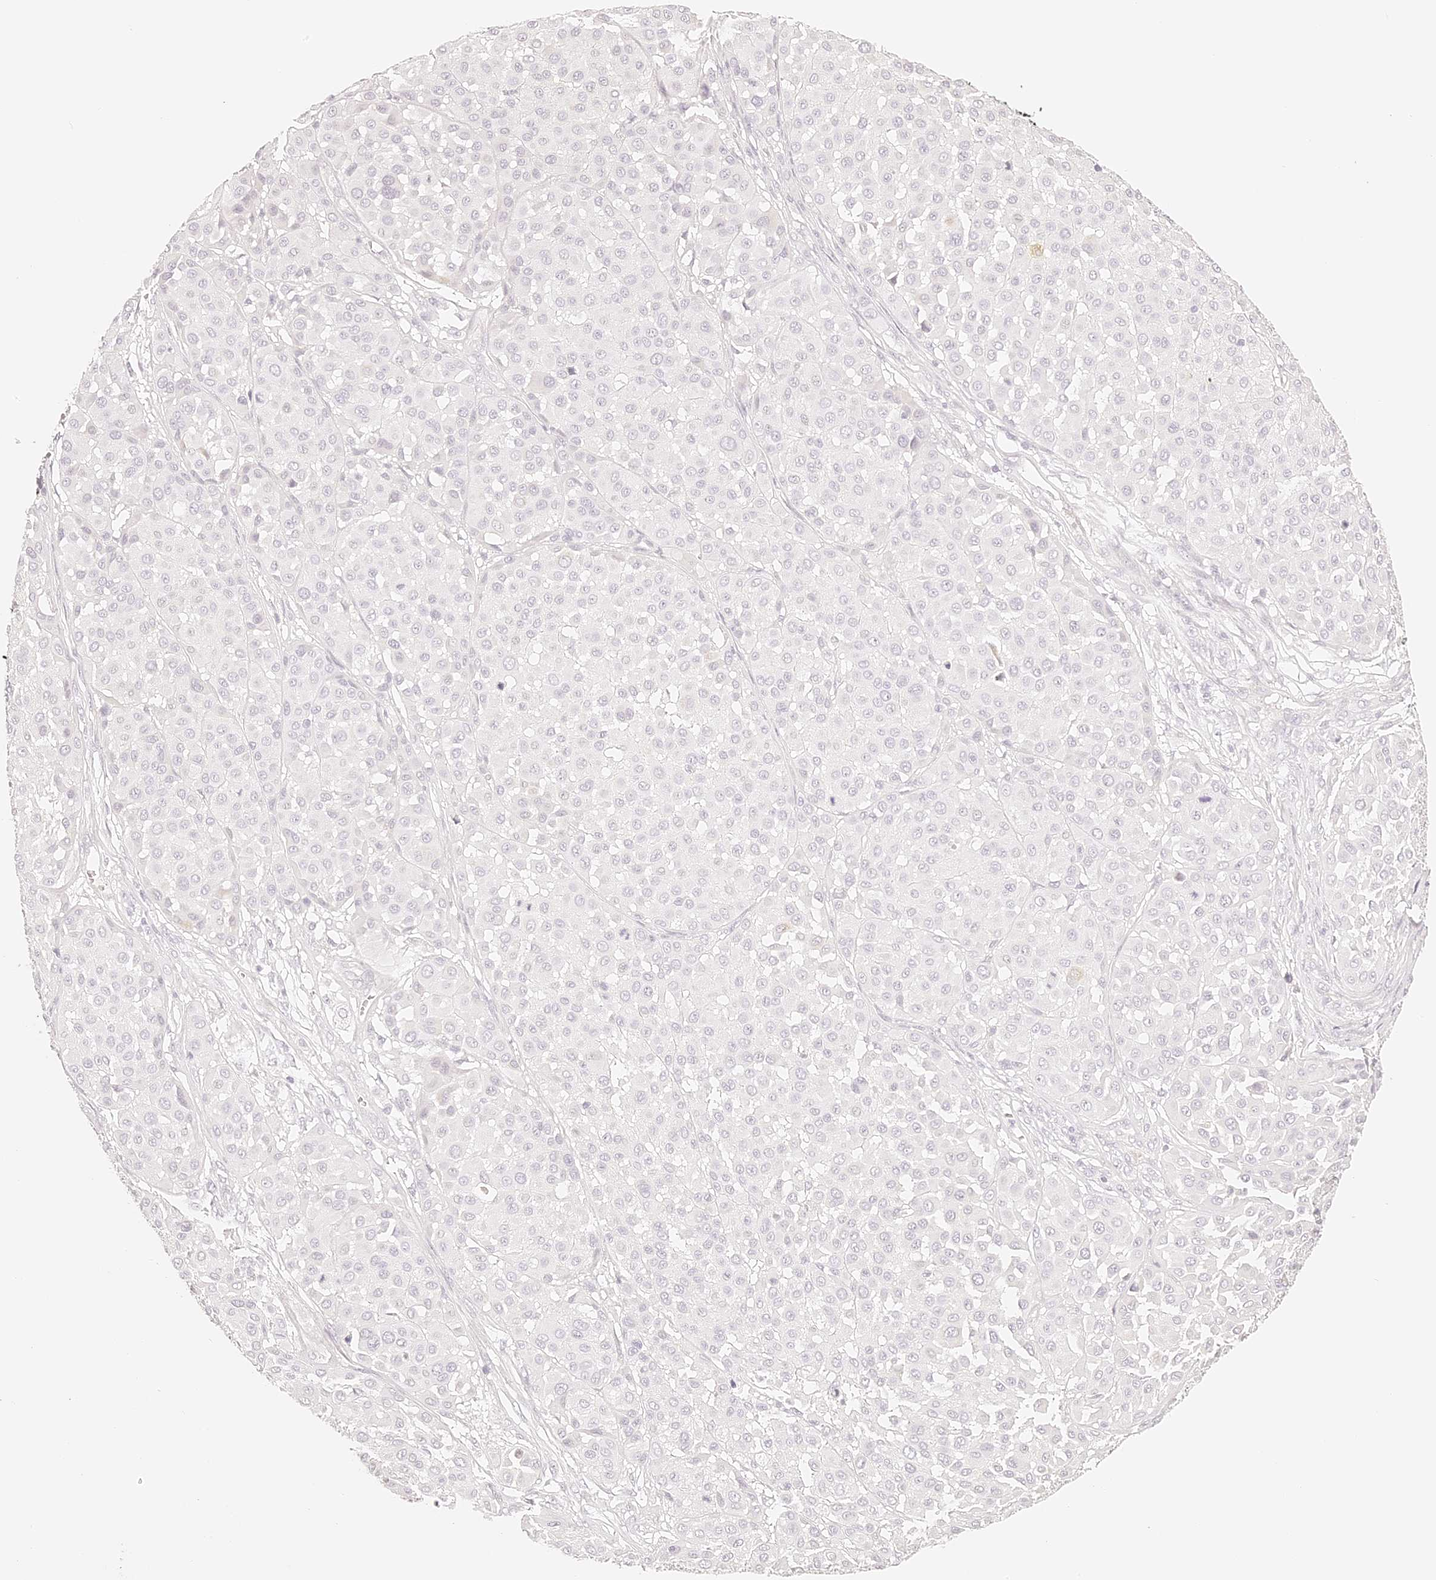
{"staining": {"intensity": "negative", "quantity": "none", "location": "none"}, "tissue": "melanoma", "cell_type": "Tumor cells", "image_type": "cancer", "snomed": [{"axis": "morphology", "description": "Malignant melanoma, Metastatic site"}, {"axis": "topography", "description": "Soft tissue"}], "caption": "IHC of malignant melanoma (metastatic site) reveals no expression in tumor cells.", "gene": "TRIM45", "patient": {"sex": "male", "age": 41}}